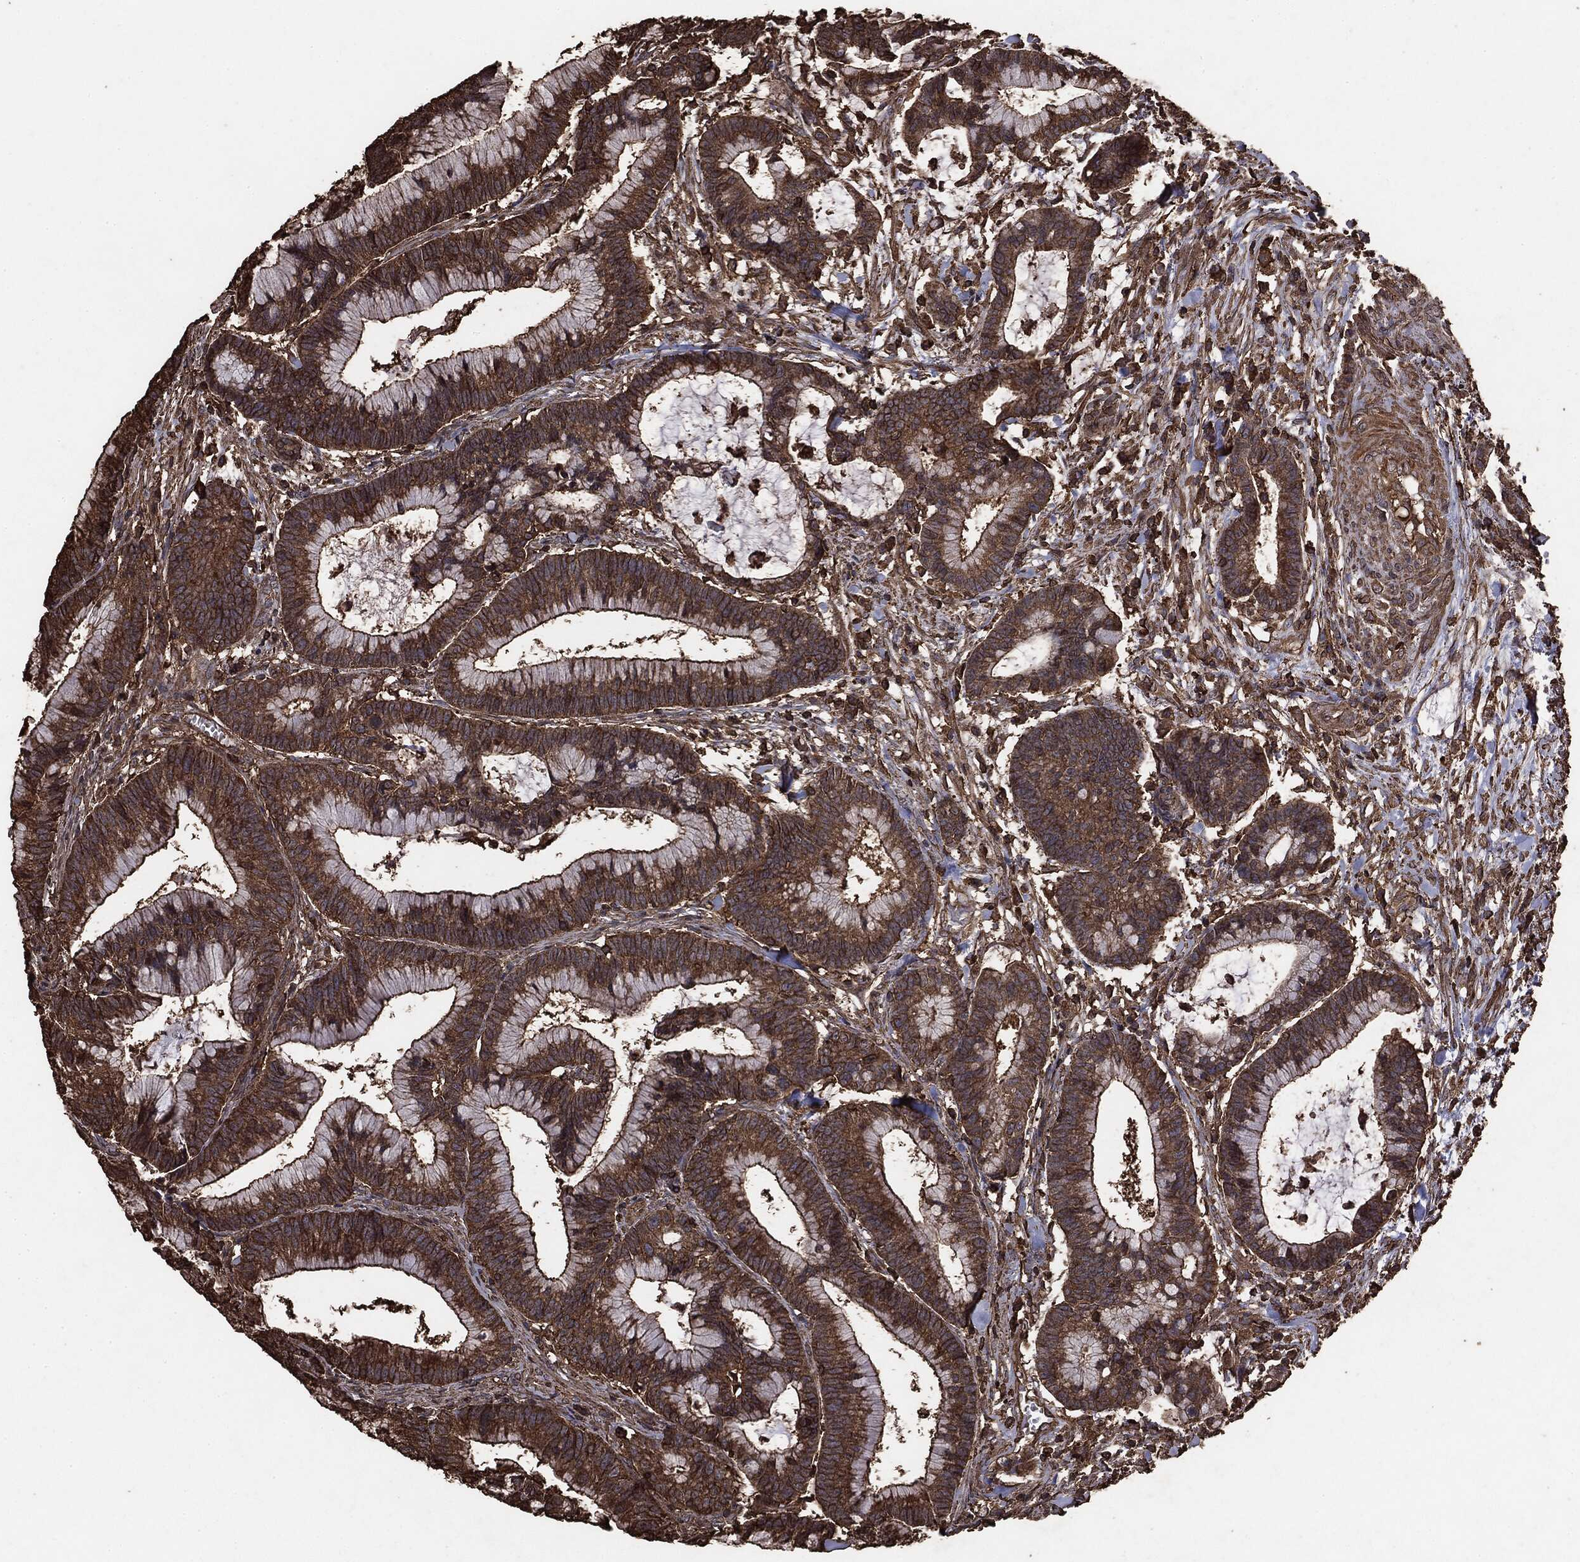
{"staining": {"intensity": "moderate", "quantity": ">75%", "location": "cytoplasmic/membranous"}, "tissue": "colorectal cancer", "cell_type": "Tumor cells", "image_type": "cancer", "snomed": [{"axis": "morphology", "description": "Adenocarcinoma, NOS"}, {"axis": "topography", "description": "Colon"}], "caption": "Immunohistochemistry (IHC) image of neoplastic tissue: colorectal cancer (adenocarcinoma) stained using IHC shows medium levels of moderate protein expression localized specifically in the cytoplasmic/membranous of tumor cells, appearing as a cytoplasmic/membranous brown color.", "gene": "MTOR", "patient": {"sex": "female", "age": 78}}